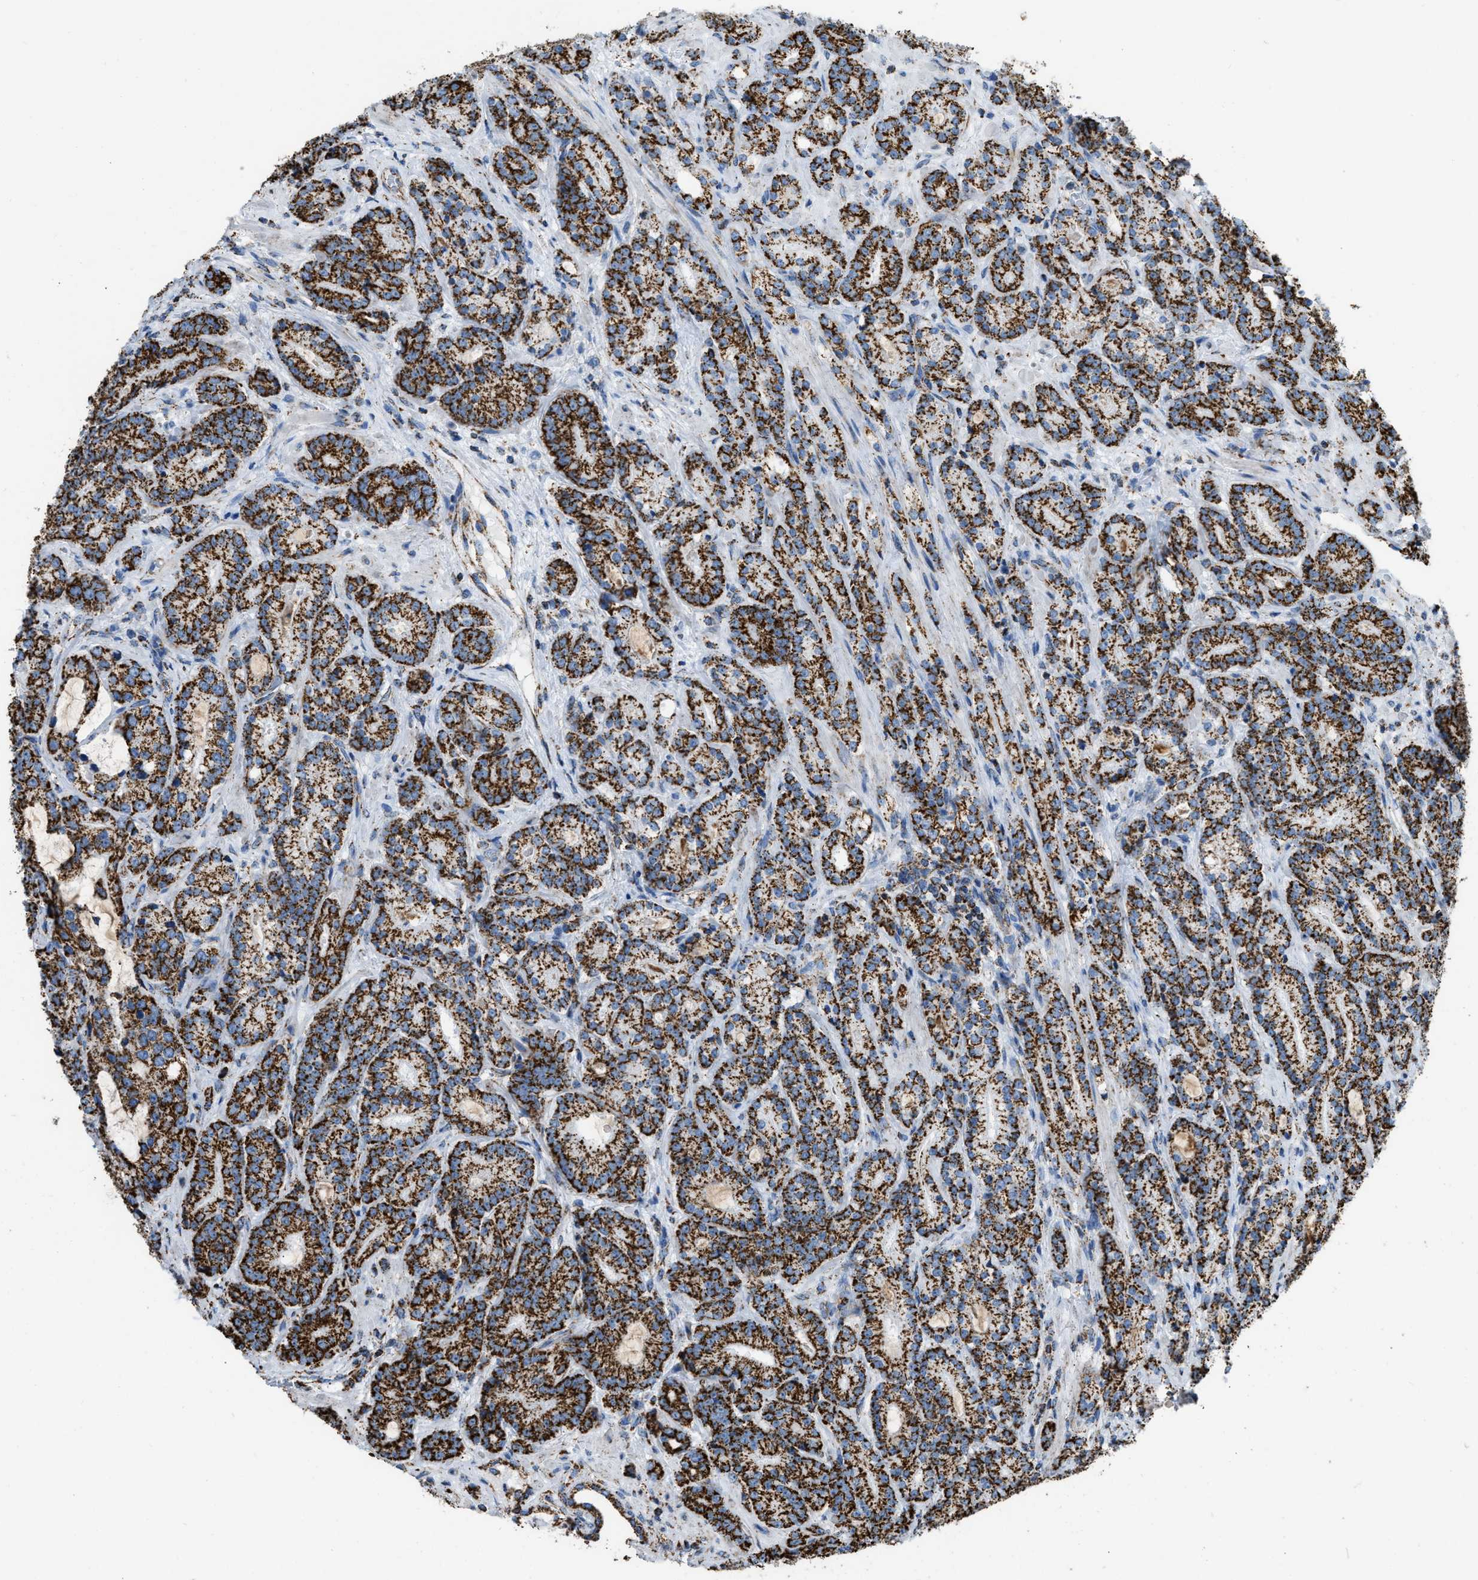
{"staining": {"intensity": "strong", "quantity": ">75%", "location": "cytoplasmic/membranous"}, "tissue": "prostate cancer", "cell_type": "Tumor cells", "image_type": "cancer", "snomed": [{"axis": "morphology", "description": "Adenocarcinoma, High grade"}, {"axis": "topography", "description": "Prostate"}], "caption": "High-grade adenocarcinoma (prostate) was stained to show a protein in brown. There is high levels of strong cytoplasmic/membranous positivity in approximately >75% of tumor cells.", "gene": "ETFB", "patient": {"sex": "male", "age": 61}}